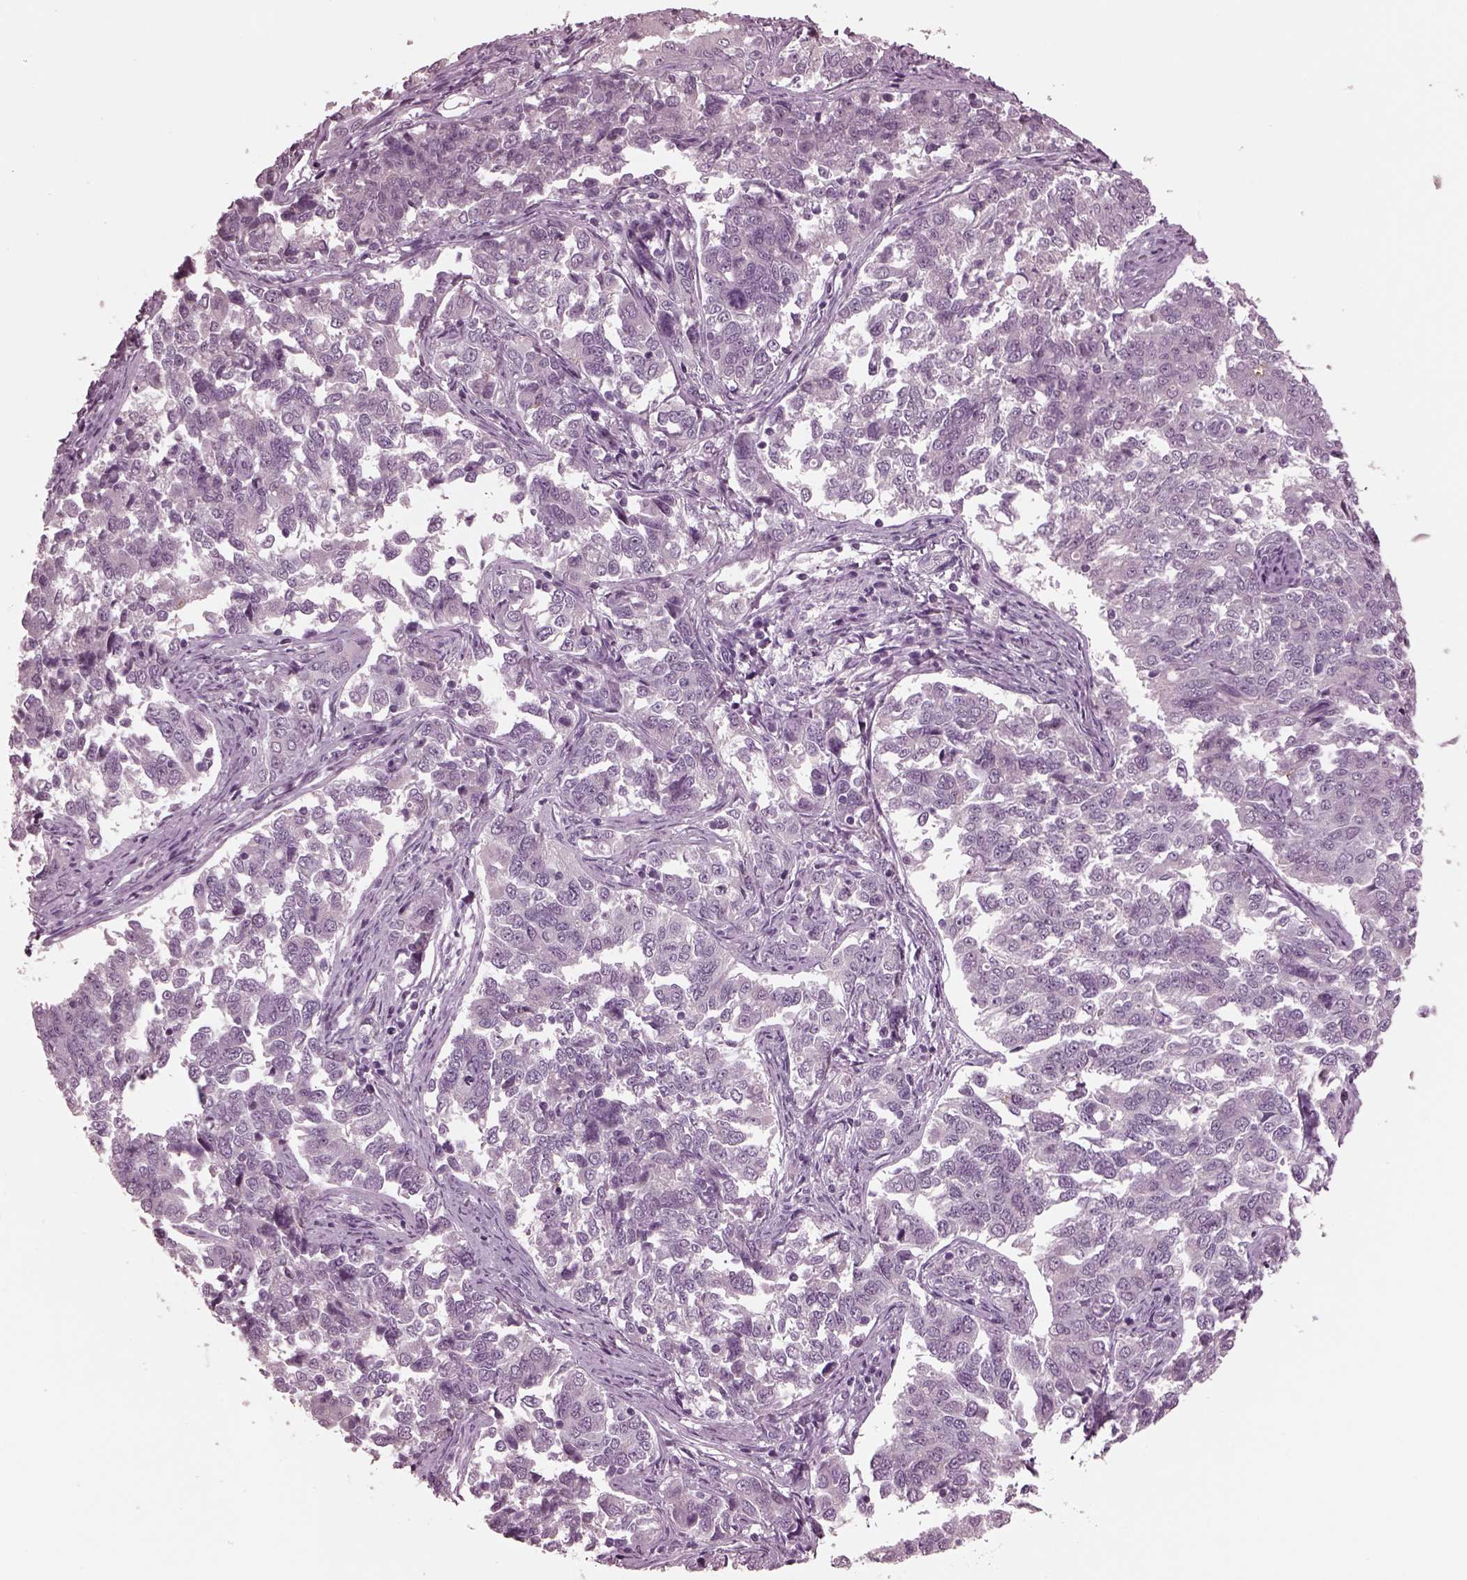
{"staining": {"intensity": "negative", "quantity": "none", "location": "none"}, "tissue": "endometrial cancer", "cell_type": "Tumor cells", "image_type": "cancer", "snomed": [{"axis": "morphology", "description": "Adenocarcinoma, NOS"}, {"axis": "topography", "description": "Endometrium"}], "caption": "Immunohistochemistry (IHC) histopathology image of endometrial cancer stained for a protein (brown), which shows no expression in tumor cells.", "gene": "MIB2", "patient": {"sex": "female", "age": 43}}